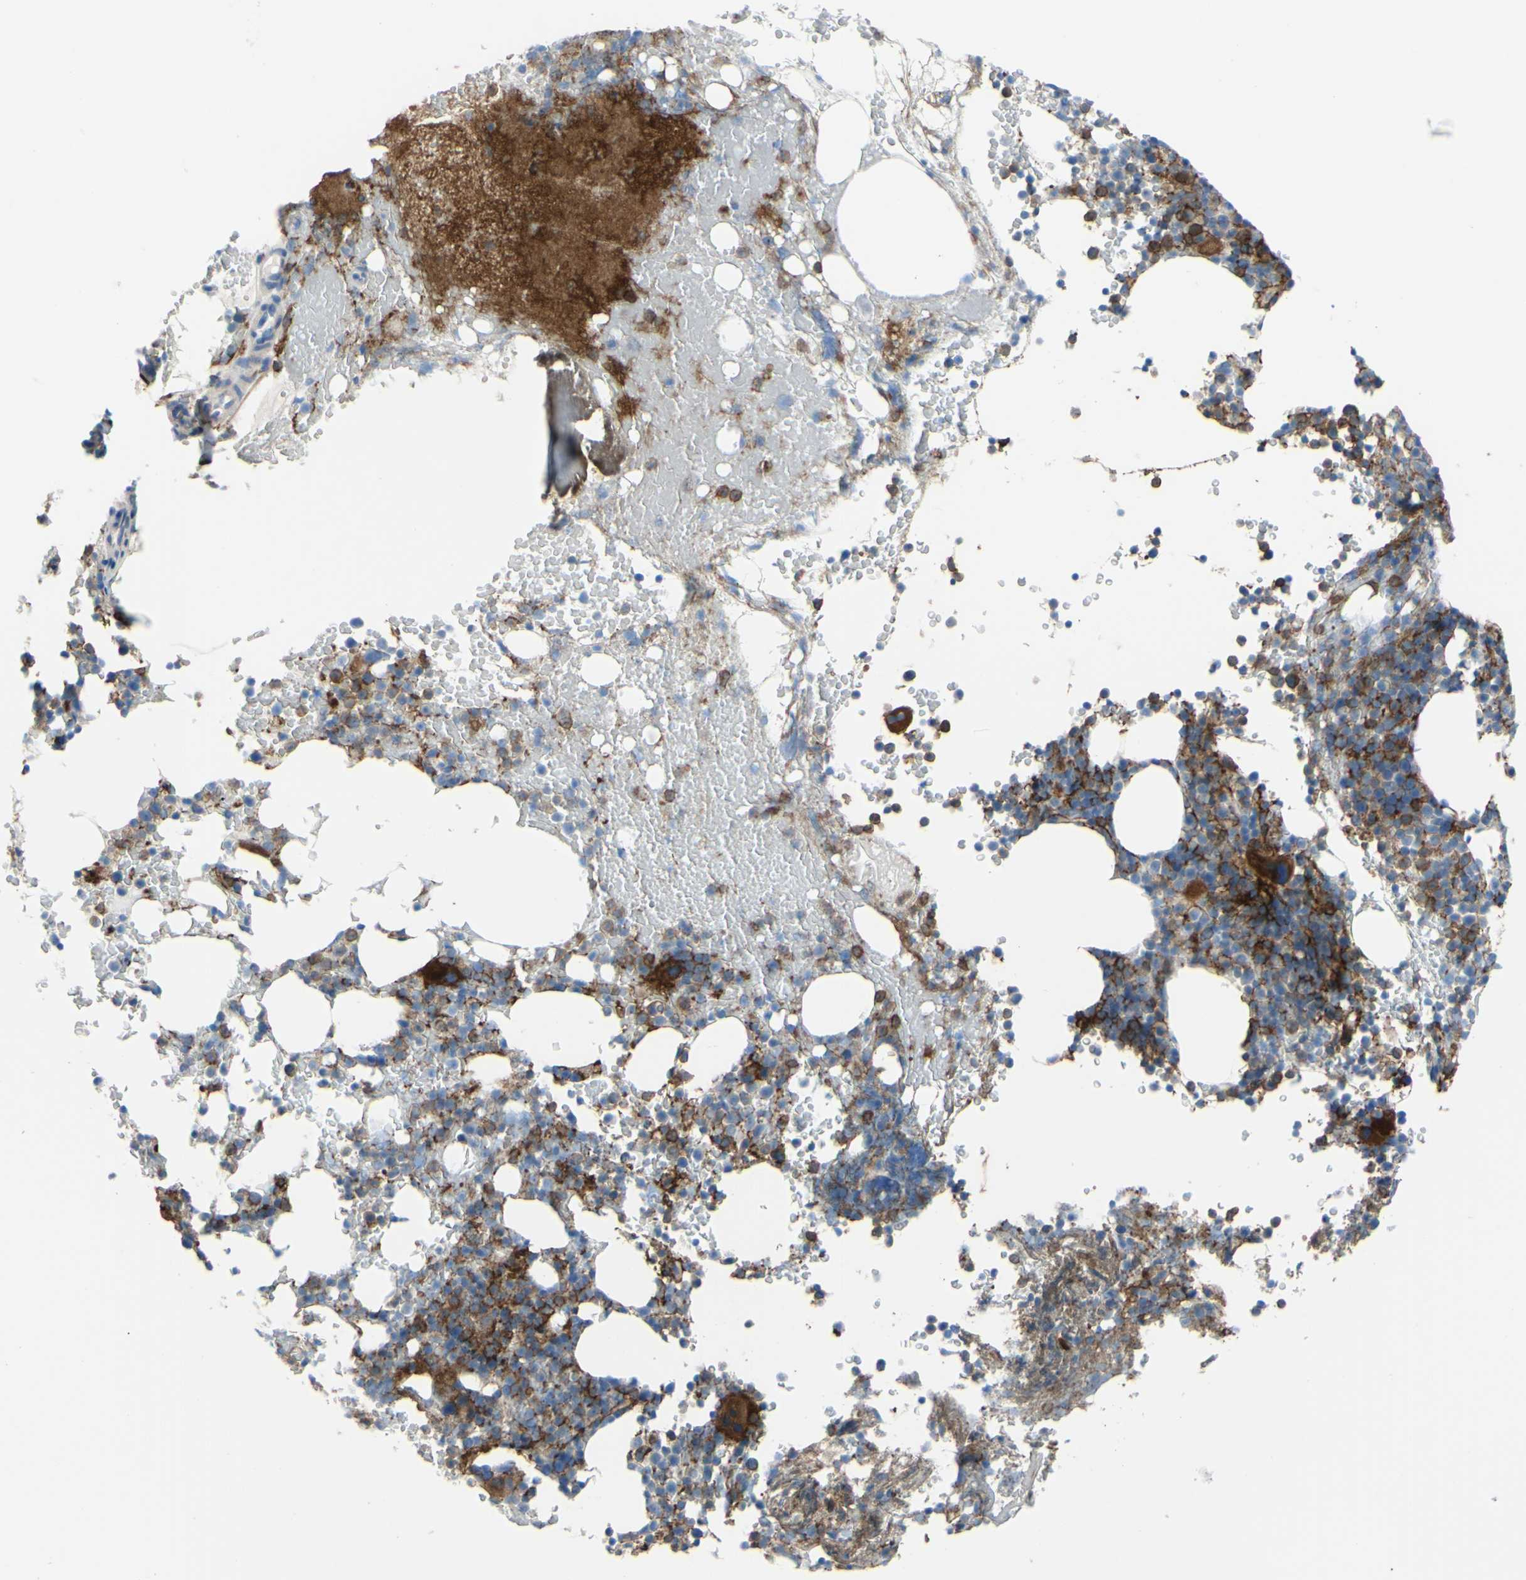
{"staining": {"intensity": "strong", "quantity": "25%-75%", "location": "cytoplasmic/membranous"}, "tissue": "bone marrow", "cell_type": "Hematopoietic cells", "image_type": "normal", "snomed": [{"axis": "morphology", "description": "Normal tissue, NOS"}, {"axis": "topography", "description": "Bone marrow"}], "caption": "Immunohistochemical staining of benign human bone marrow displays 25%-75% levels of strong cytoplasmic/membranous protein expression in about 25%-75% of hematopoietic cells. The staining was performed using DAB to visualize the protein expression in brown, while the nuclei were stained in blue with hematoxylin (Magnification: 20x).", "gene": "FCGR2A", "patient": {"sex": "female", "age": 66}}